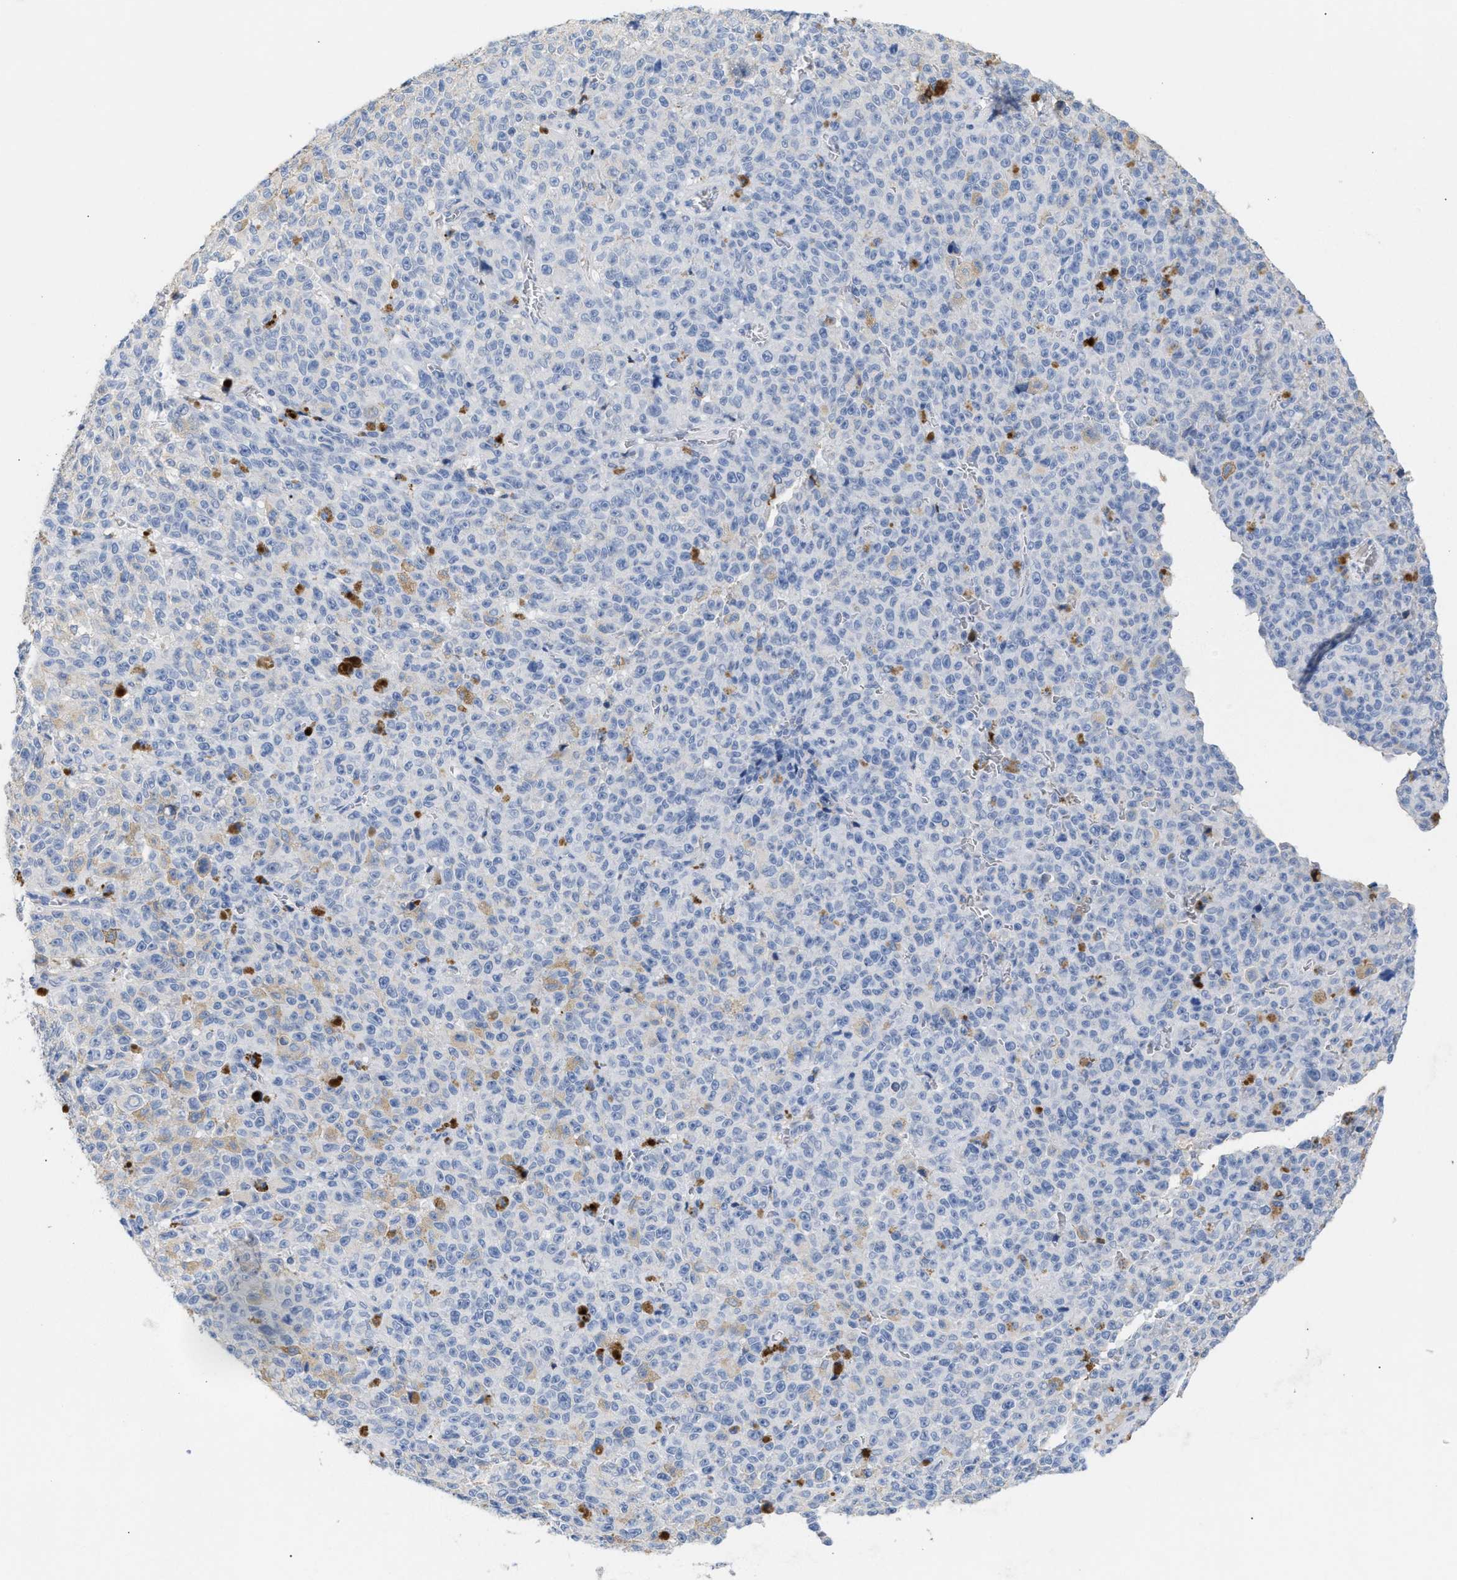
{"staining": {"intensity": "negative", "quantity": "none", "location": "none"}, "tissue": "melanoma", "cell_type": "Tumor cells", "image_type": "cancer", "snomed": [{"axis": "morphology", "description": "Malignant melanoma, NOS"}, {"axis": "topography", "description": "Skin"}], "caption": "An image of malignant melanoma stained for a protein shows no brown staining in tumor cells.", "gene": "APOH", "patient": {"sex": "female", "age": 82}}